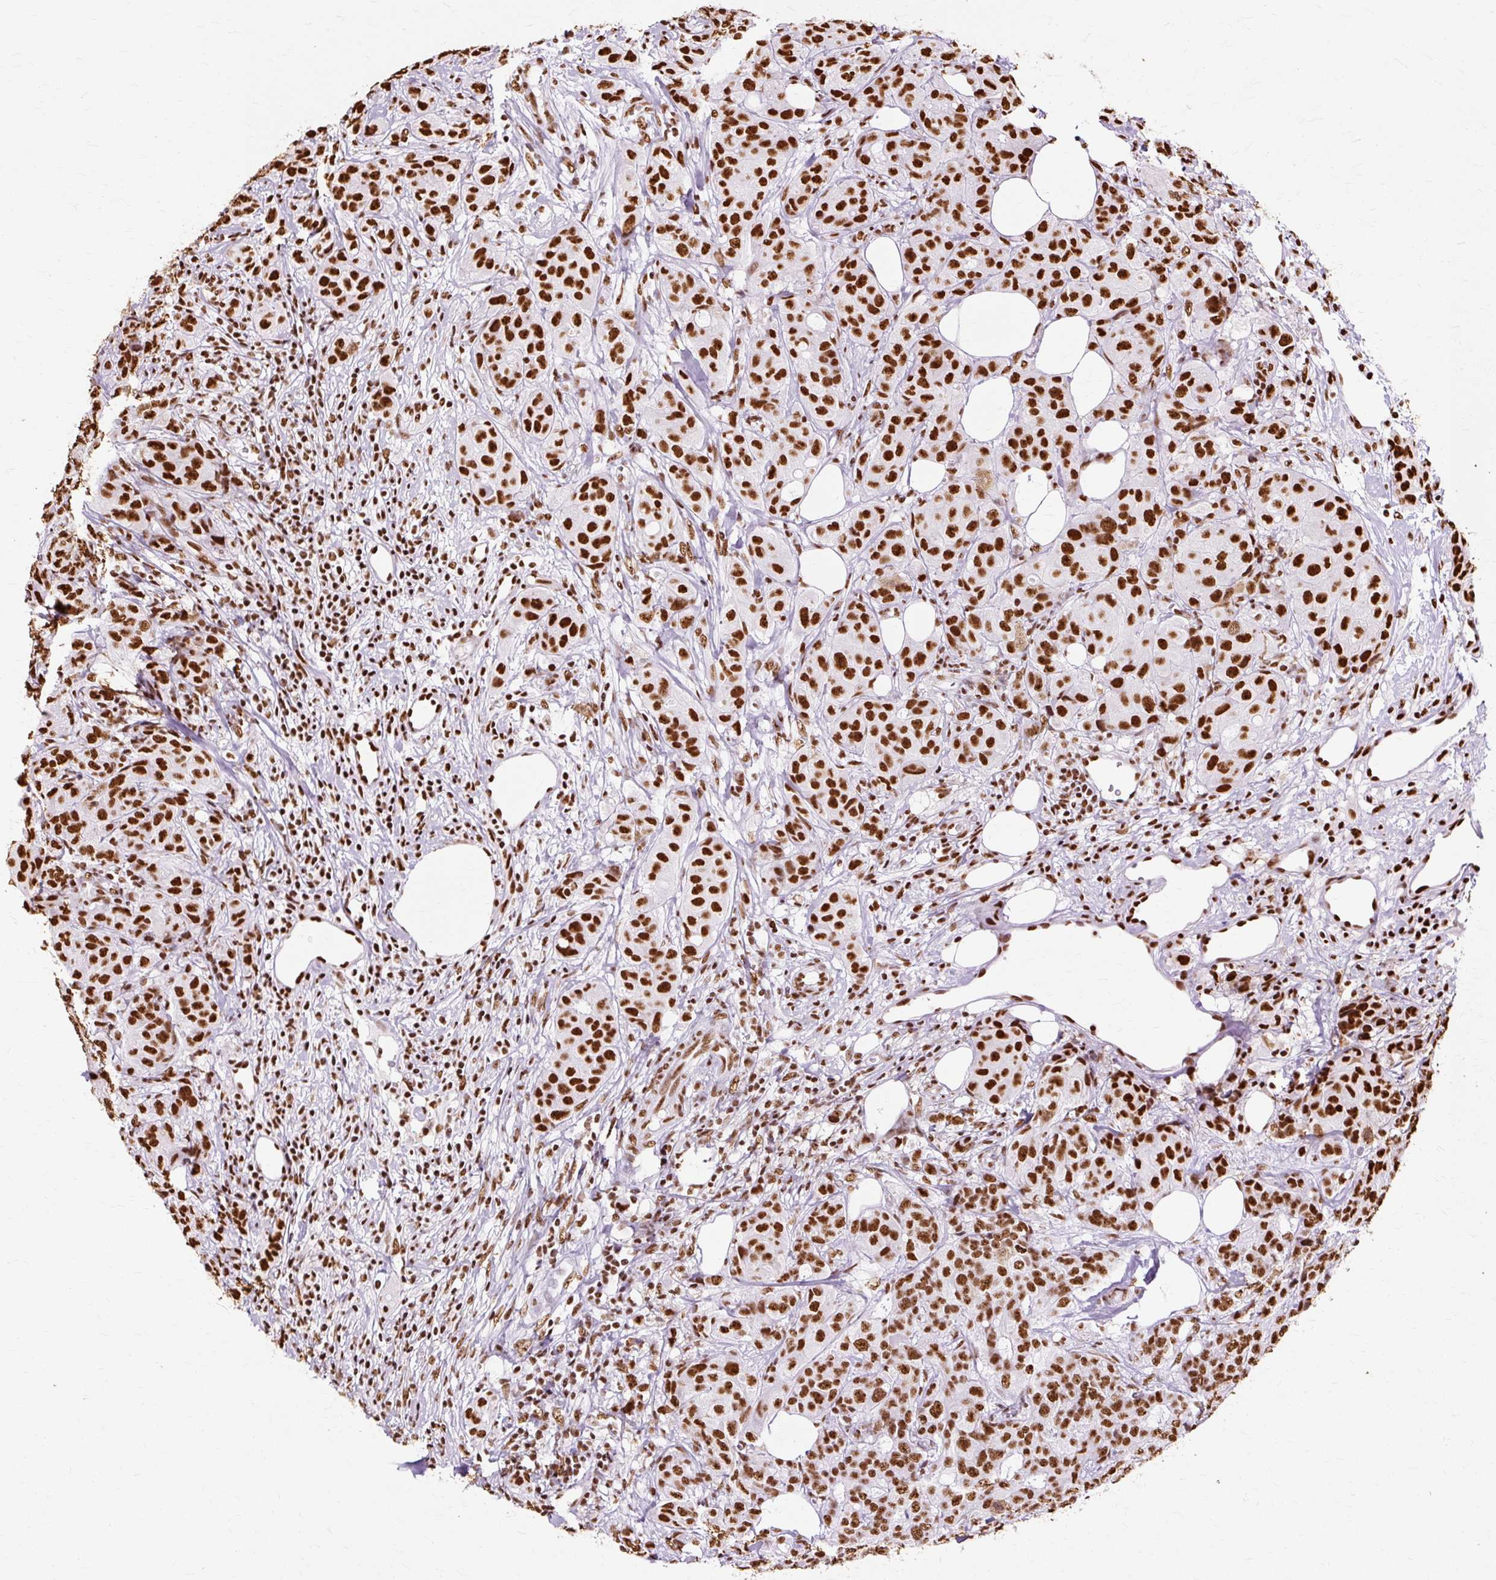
{"staining": {"intensity": "strong", "quantity": ">75%", "location": "nuclear"}, "tissue": "breast cancer", "cell_type": "Tumor cells", "image_type": "cancer", "snomed": [{"axis": "morphology", "description": "Duct carcinoma"}, {"axis": "topography", "description": "Breast"}], "caption": "High-magnification brightfield microscopy of breast infiltrating ductal carcinoma stained with DAB (3,3'-diaminobenzidine) (brown) and counterstained with hematoxylin (blue). tumor cells exhibit strong nuclear positivity is present in approximately>75% of cells.", "gene": "XRCC6", "patient": {"sex": "female", "age": 43}}